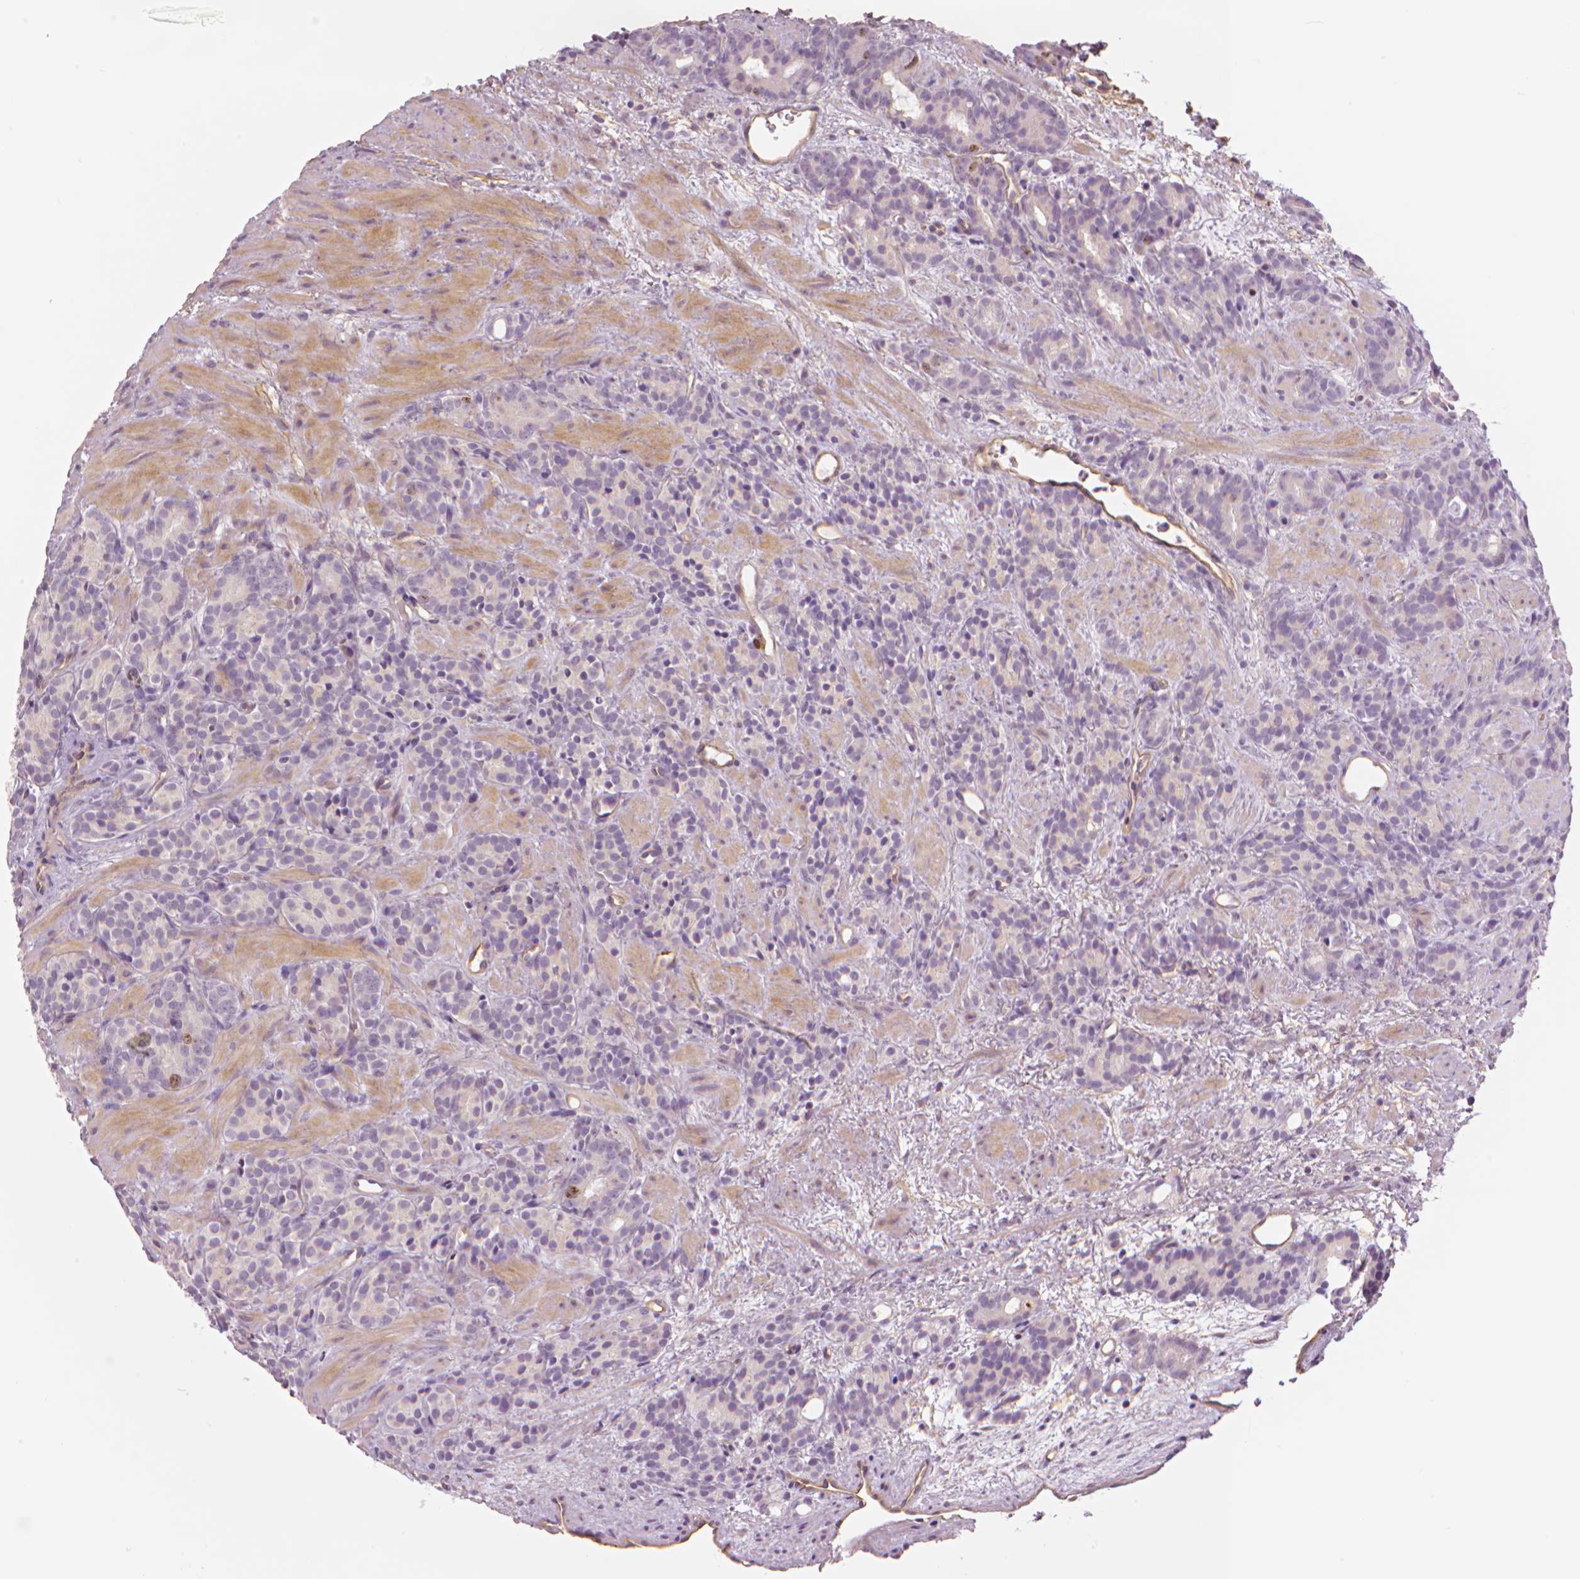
{"staining": {"intensity": "negative", "quantity": "none", "location": "none"}, "tissue": "prostate cancer", "cell_type": "Tumor cells", "image_type": "cancer", "snomed": [{"axis": "morphology", "description": "Adenocarcinoma, High grade"}, {"axis": "topography", "description": "Prostate"}], "caption": "Prostate cancer stained for a protein using immunohistochemistry exhibits no staining tumor cells.", "gene": "MKI67", "patient": {"sex": "male", "age": 84}}